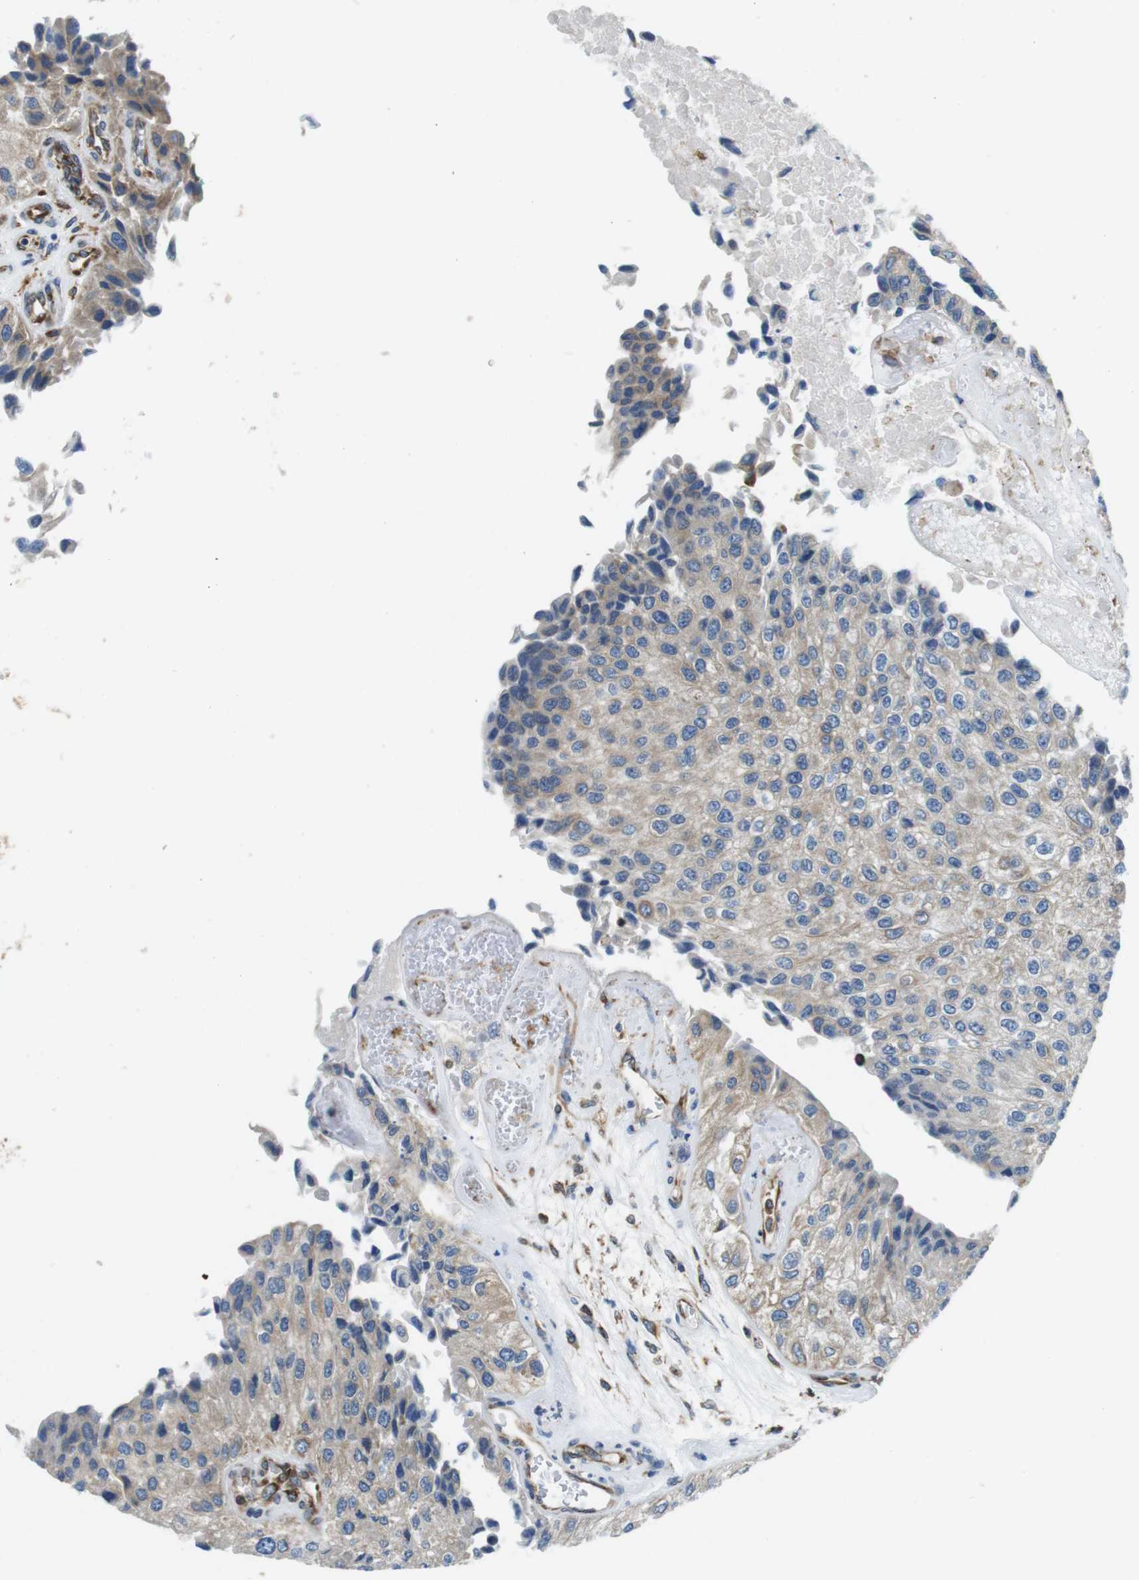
{"staining": {"intensity": "weak", "quantity": ">75%", "location": "cytoplasmic/membranous"}, "tissue": "urothelial cancer", "cell_type": "Tumor cells", "image_type": "cancer", "snomed": [{"axis": "morphology", "description": "Urothelial carcinoma, High grade"}, {"axis": "topography", "description": "Kidney"}, {"axis": "topography", "description": "Urinary bladder"}], "caption": "Tumor cells demonstrate low levels of weak cytoplasmic/membranous expression in approximately >75% of cells in urothelial cancer.", "gene": "UGGT1", "patient": {"sex": "male", "age": 77}}